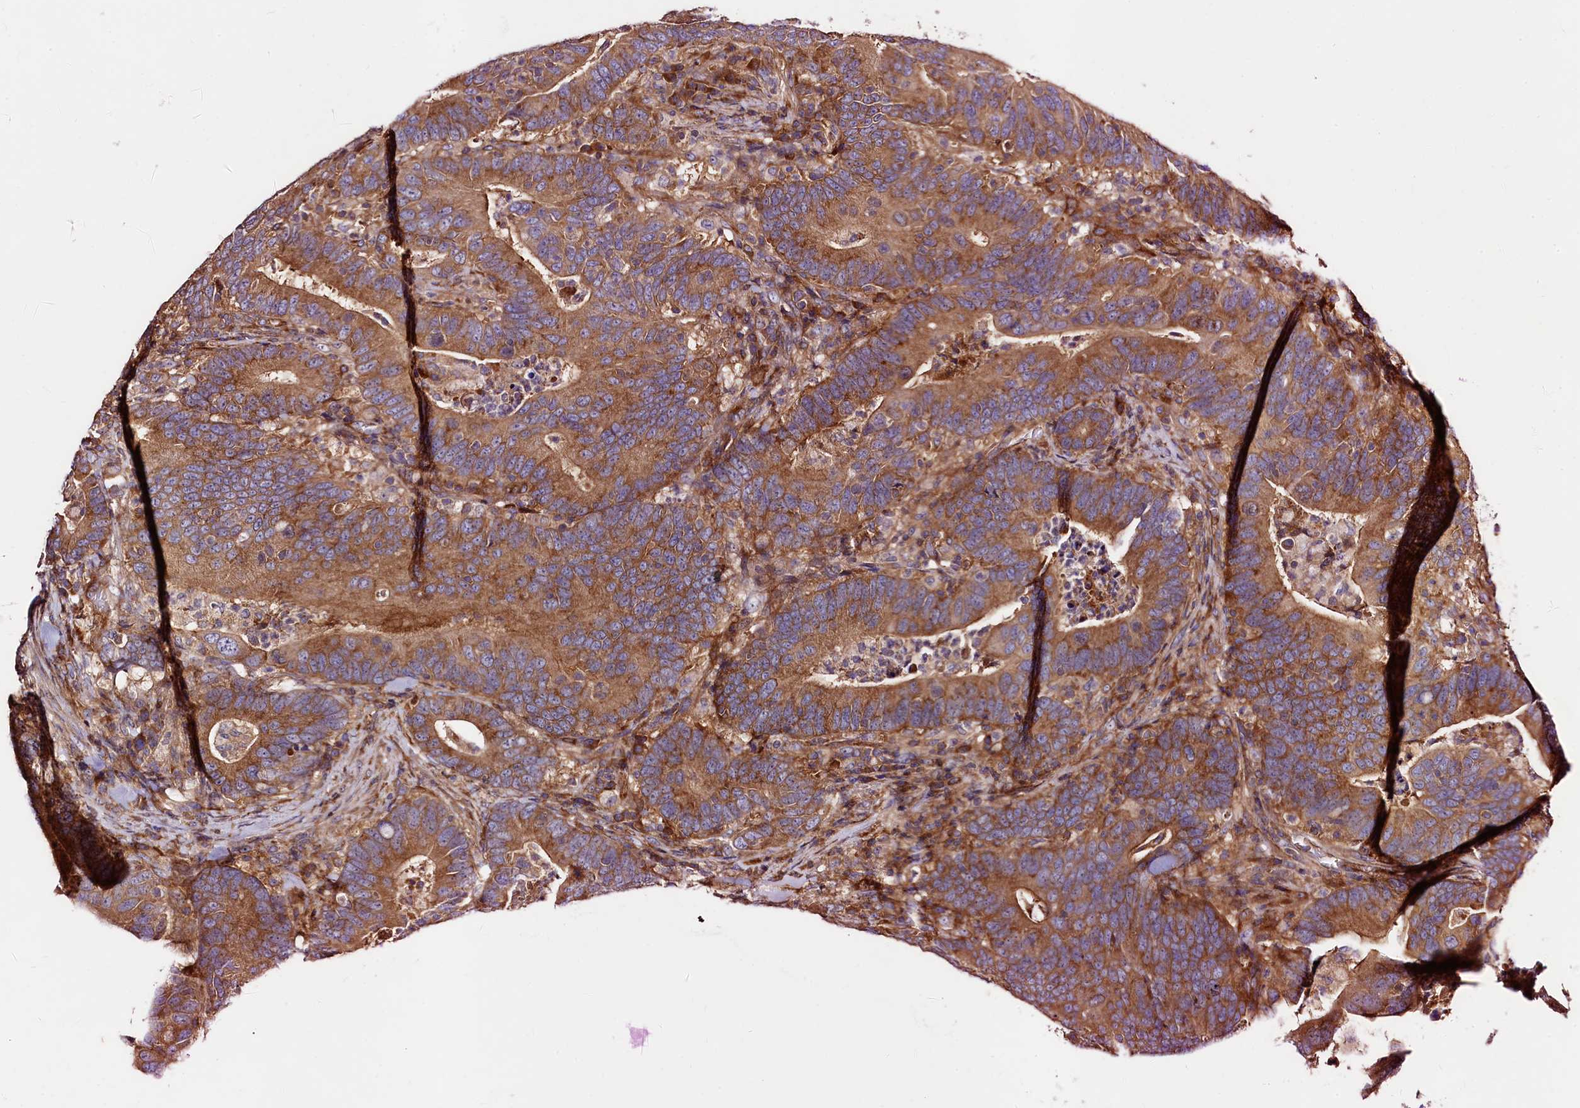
{"staining": {"intensity": "strong", "quantity": ">75%", "location": "cytoplasmic/membranous"}, "tissue": "colorectal cancer", "cell_type": "Tumor cells", "image_type": "cancer", "snomed": [{"axis": "morphology", "description": "Adenocarcinoma, NOS"}, {"axis": "topography", "description": "Colon"}], "caption": "IHC staining of colorectal adenocarcinoma, which reveals high levels of strong cytoplasmic/membranous positivity in about >75% of tumor cells indicating strong cytoplasmic/membranous protein expression. The staining was performed using DAB (brown) for protein detection and nuclei were counterstained in hematoxylin (blue).", "gene": "KLHDC4", "patient": {"sex": "female", "age": 66}}